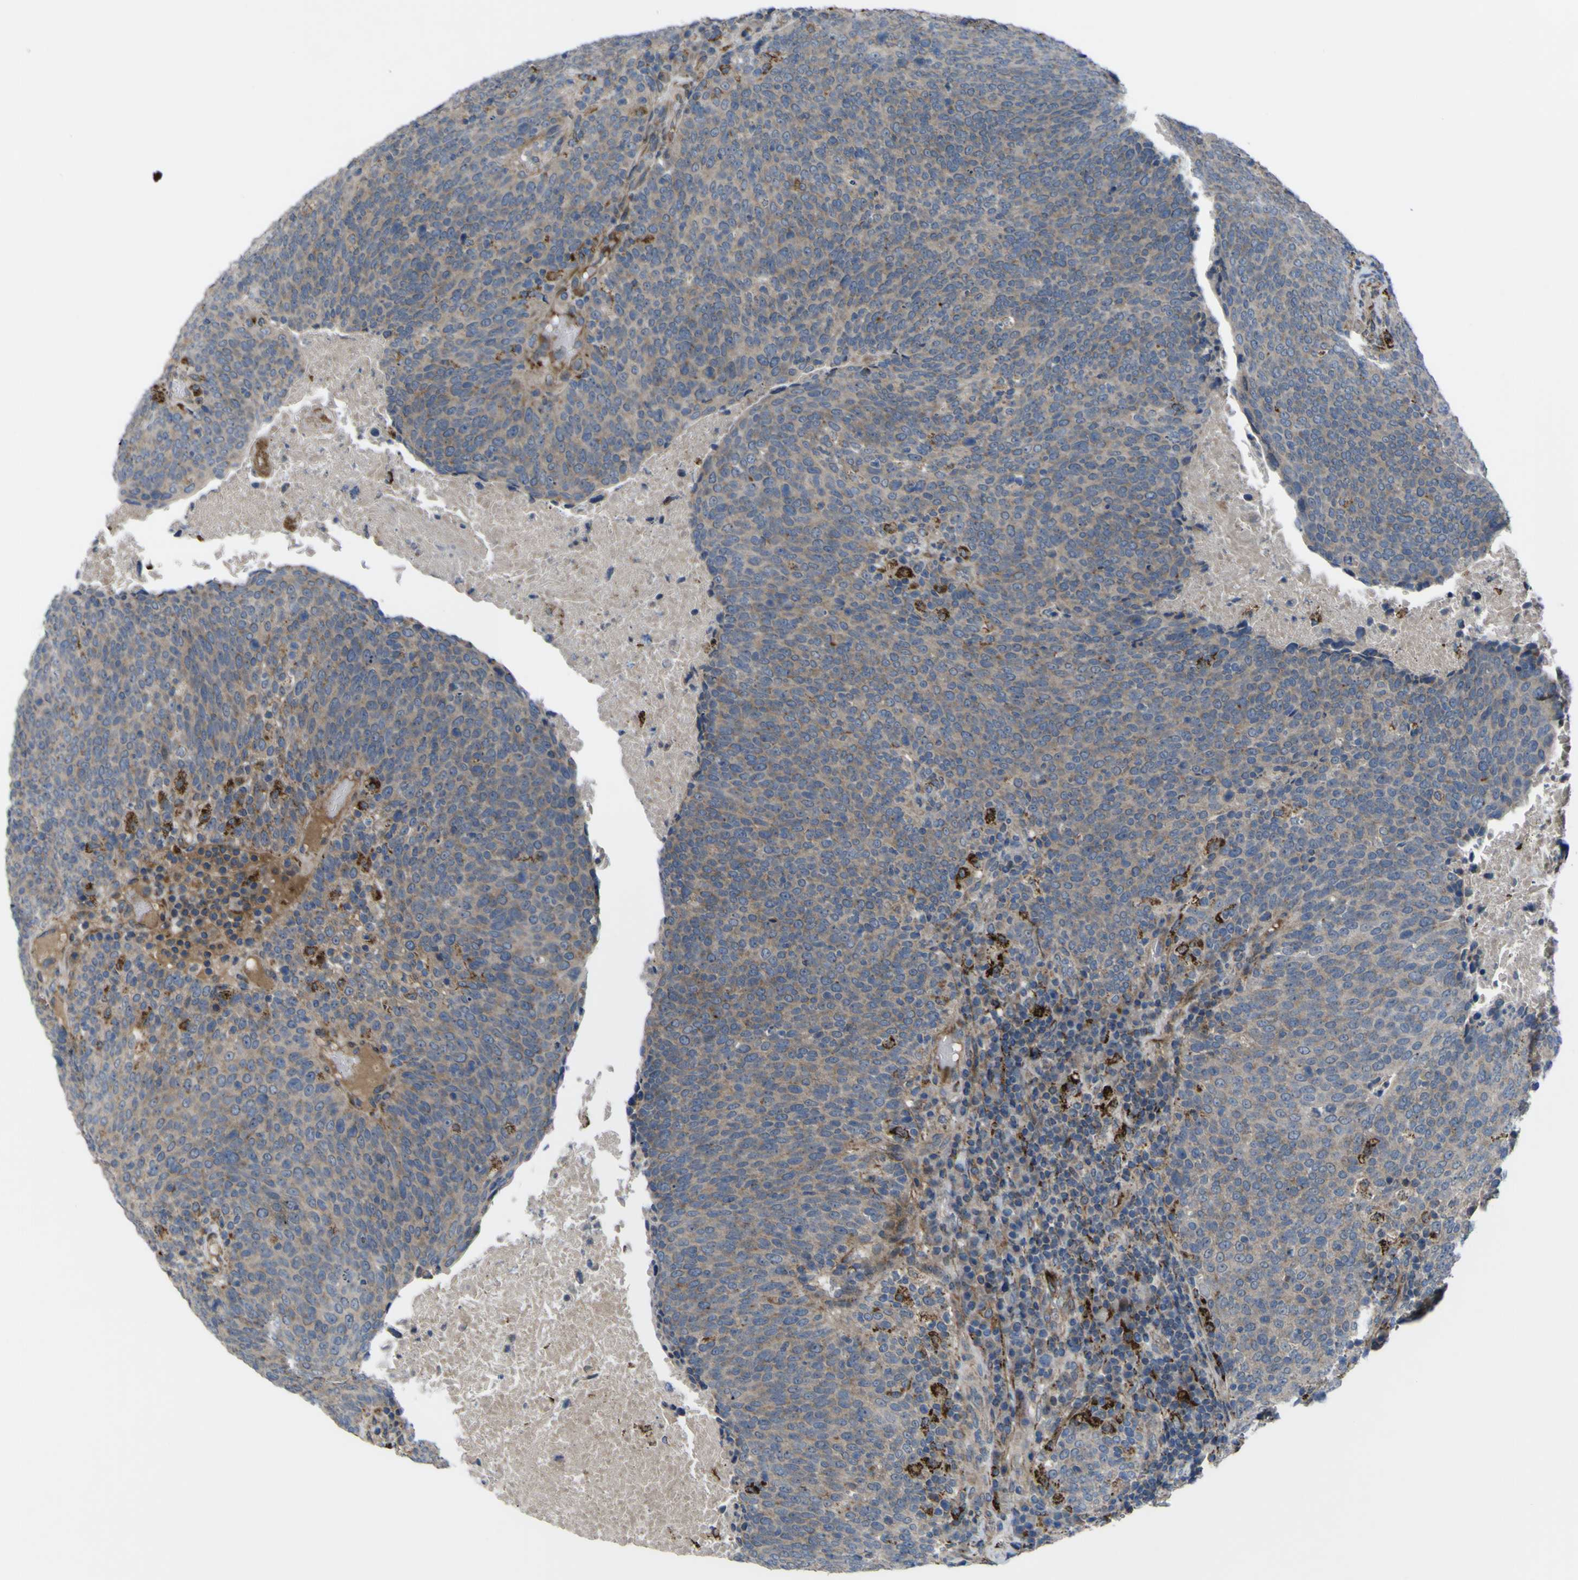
{"staining": {"intensity": "weak", "quantity": ">75%", "location": "cytoplasmic/membranous"}, "tissue": "head and neck cancer", "cell_type": "Tumor cells", "image_type": "cancer", "snomed": [{"axis": "morphology", "description": "Squamous cell carcinoma, NOS"}, {"axis": "morphology", "description": "Squamous cell carcinoma, metastatic, NOS"}, {"axis": "topography", "description": "Lymph node"}, {"axis": "topography", "description": "Head-Neck"}], "caption": "Head and neck squamous cell carcinoma stained with a protein marker shows weak staining in tumor cells.", "gene": "GPLD1", "patient": {"sex": "male", "age": 62}}